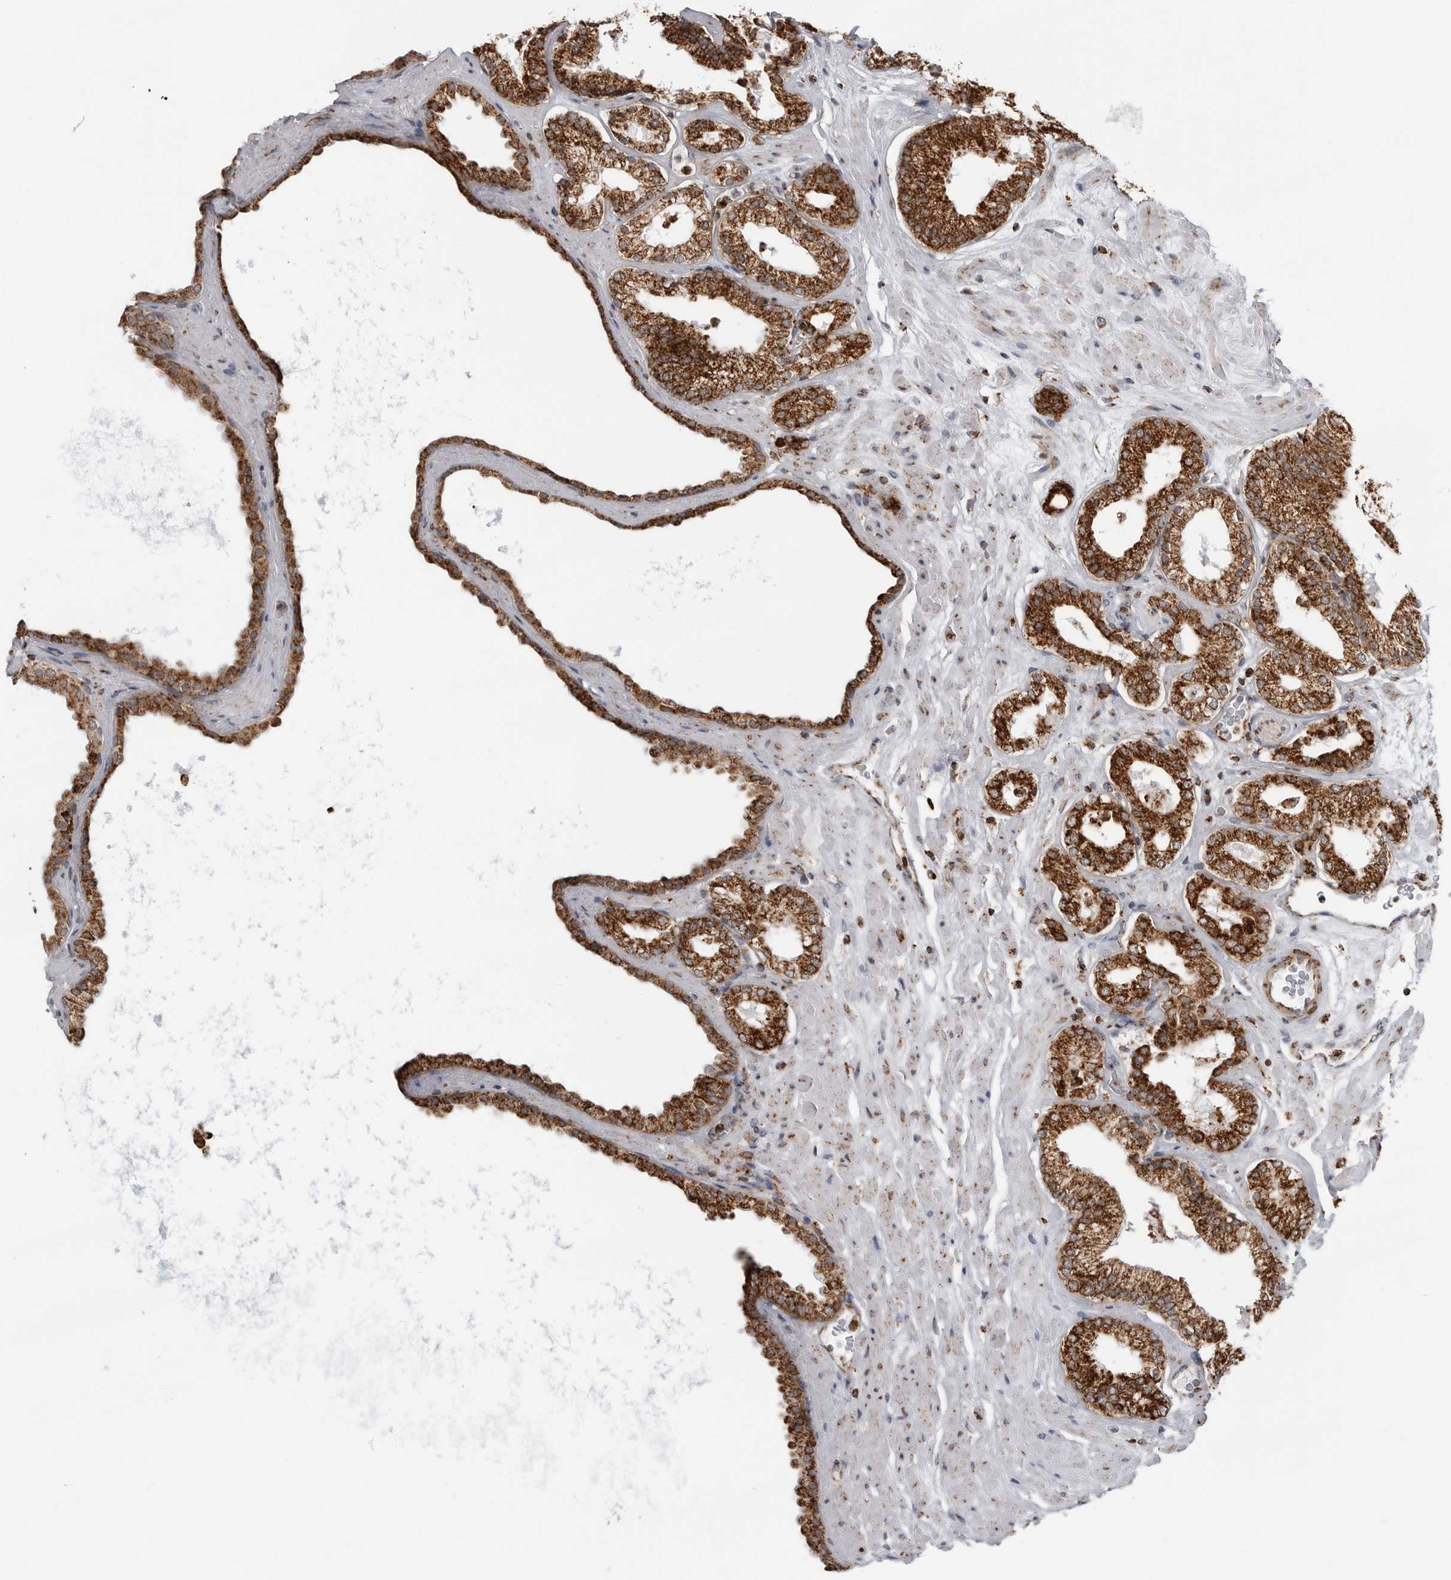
{"staining": {"intensity": "strong", "quantity": ">75%", "location": "cytoplasmic/membranous"}, "tissue": "prostate cancer", "cell_type": "Tumor cells", "image_type": "cancer", "snomed": [{"axis": "morphology", "description": "Adenocarcinoma, Low grade"}, {"axis": "topography", "description": "Prostate"}], "caption": "Immunohistochemistry of prostate cancer demonstrates high levels of strong cytoplasmic/membranous staining in about >75% of tumor cells. (DAB = brown stain, brightfield microscopy at high magnification).", "gene": "COX5A", "patient": {"sex": "male", "age": 62}}